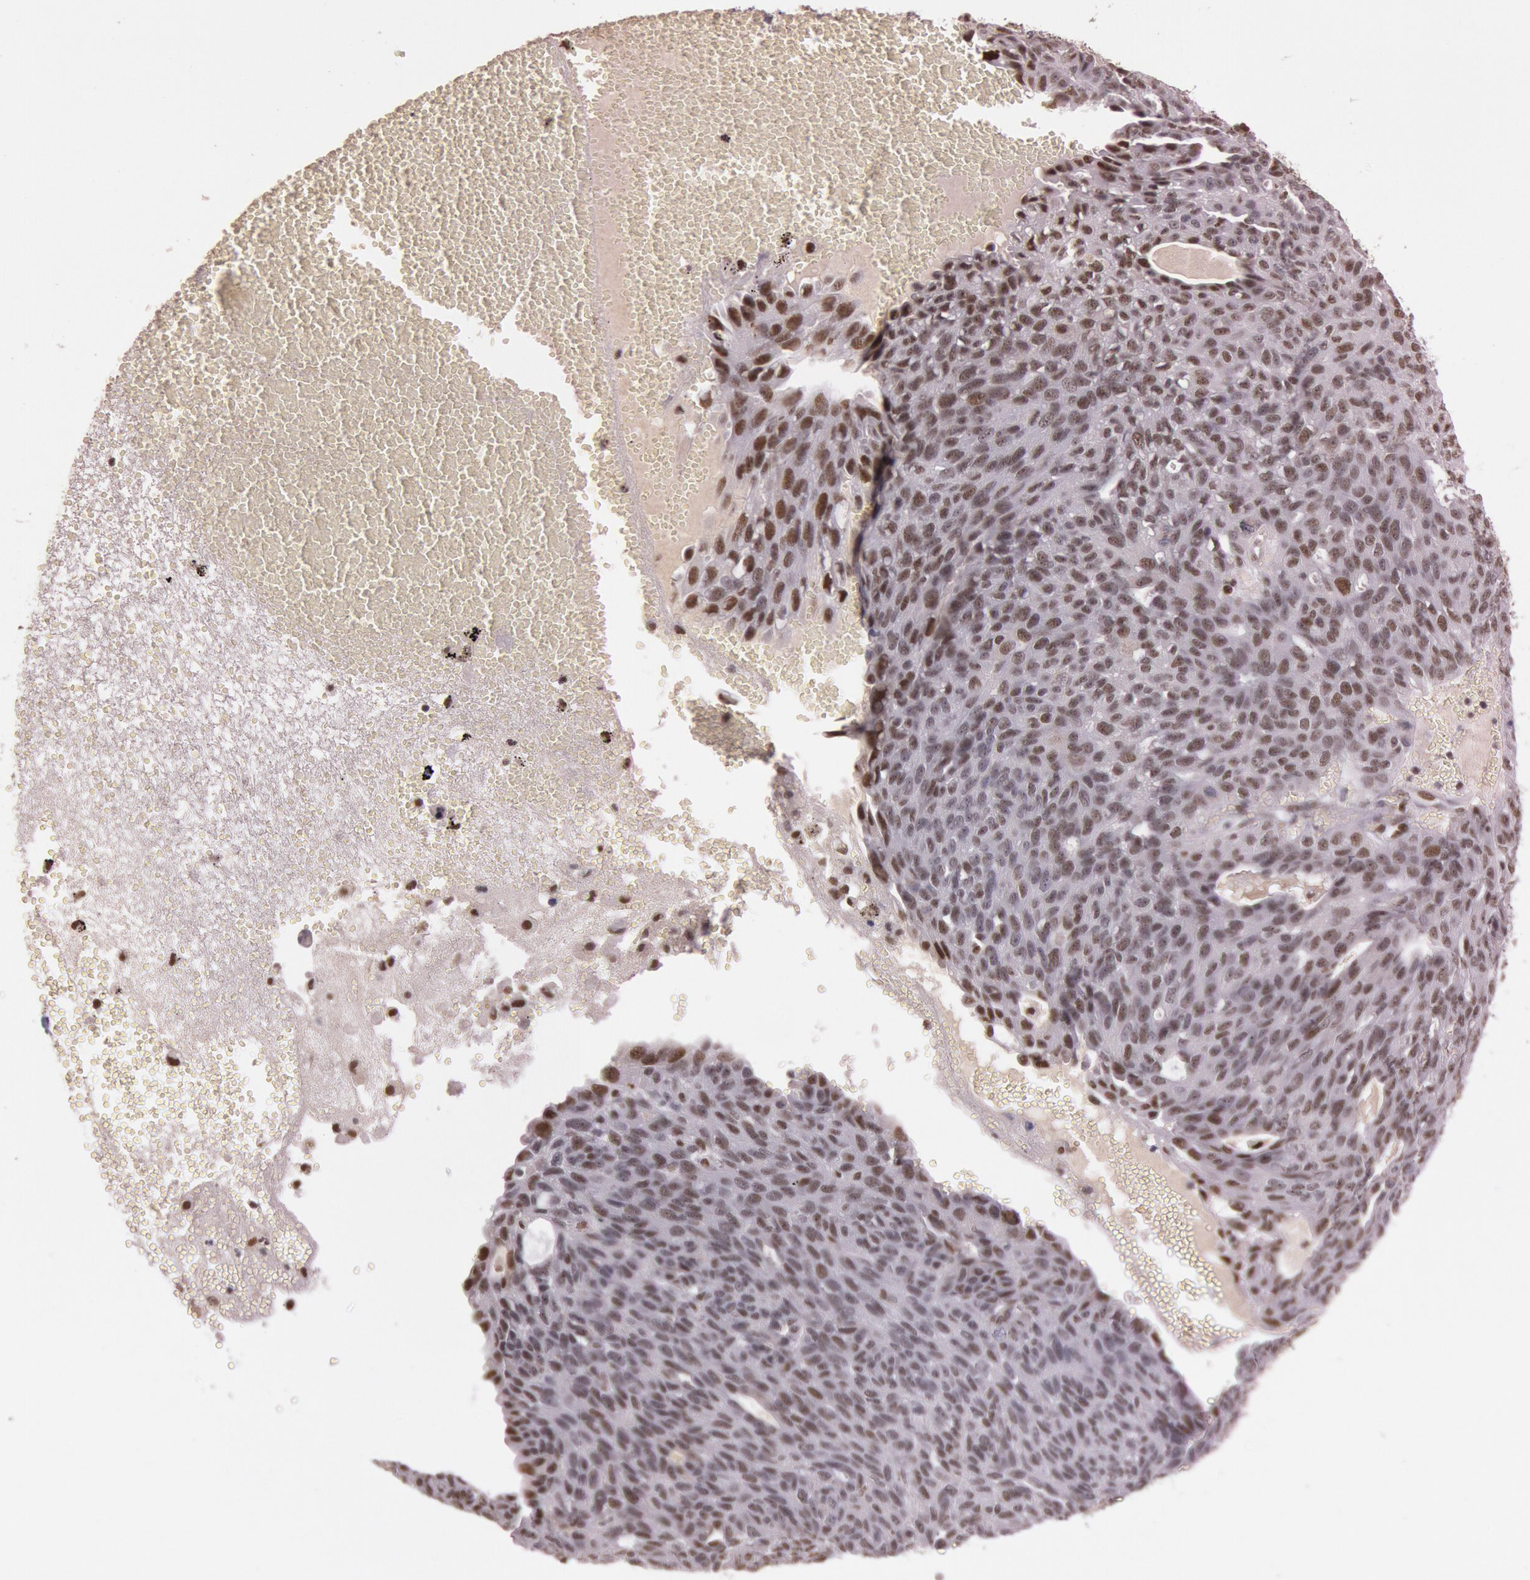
{"staining": {"intensity": "moderate", "quantity": ">75%", "location": "nuclear"}, "tissue": "ovarian cancer", "cell_type": "Tumor cells", "image_type": "cancer", "snomed": [{"axis": "morphology", "description": "Carcinoma, endometroid"}, {"axis": "topography", "description": "Ovary"}], "caption": "This is an image of immunohistochemistry (IHC) staining of ovarian endometroid carcinoma, which shows moderate positivity in the nuclear of tumor cells.", "gene": "TASL", "patient": {"sex": "female", "age": 60}}